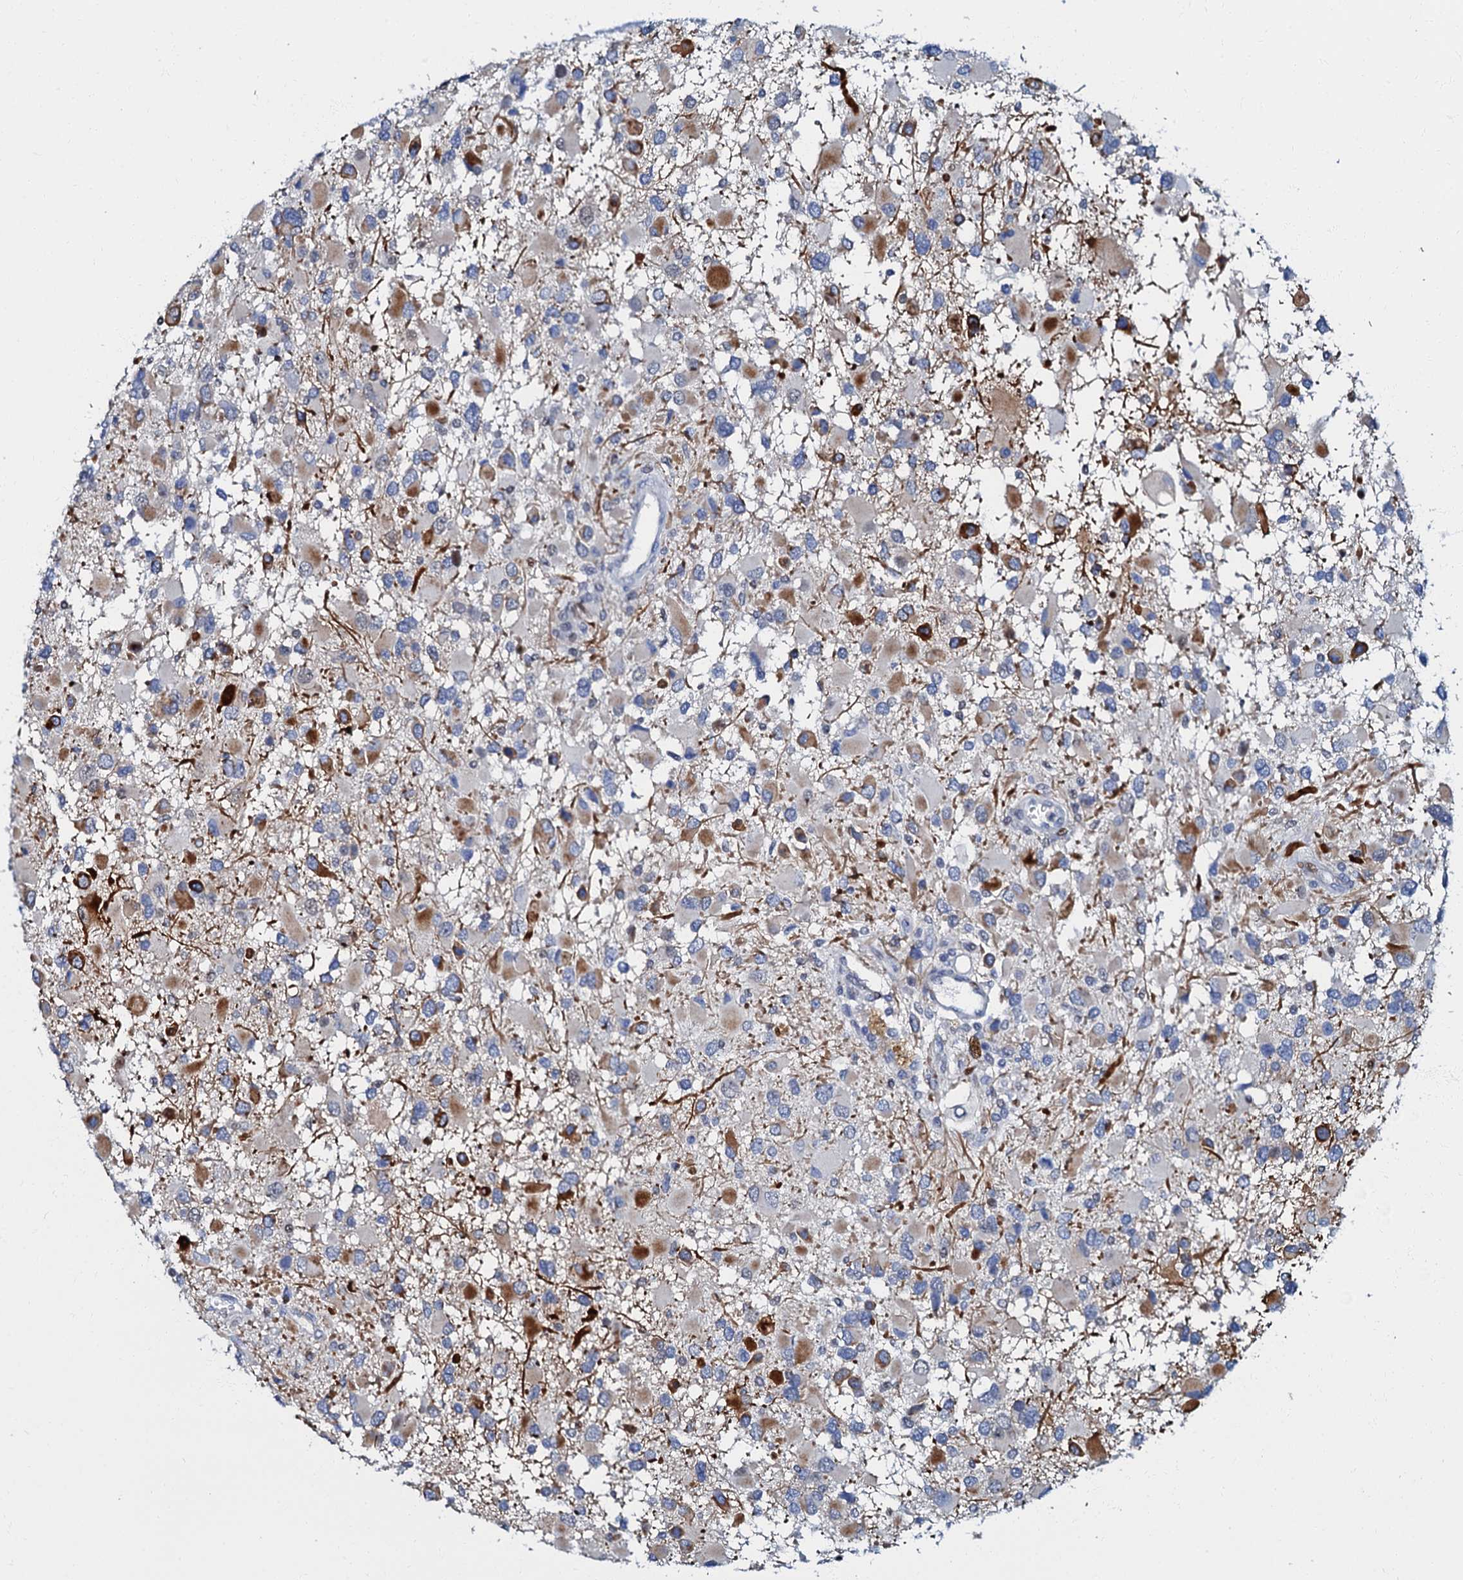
{"staining": {"intensity": "moderate", "quantity": "<25%", "location": "cytoplasmic/membranous"}, "tissue": "glioma", "cell_type": "Tumor cells", "image_type": "cancer", "snomed": [{"axis": "morphology", "description": "Glioma, malignant, High grade"}, {"axis": "topography", "description": "Brain"}], "caption": "Immunohistochemistry (IHC) image of human malignant high-grade glioma stained for a protein (brown), which displays low levels of moderate cytoplasmic/membranous expression in approximately <25% of tumor cells.", "gene": "MFSD5", "patient": {"sex": "male", "age": 53}}